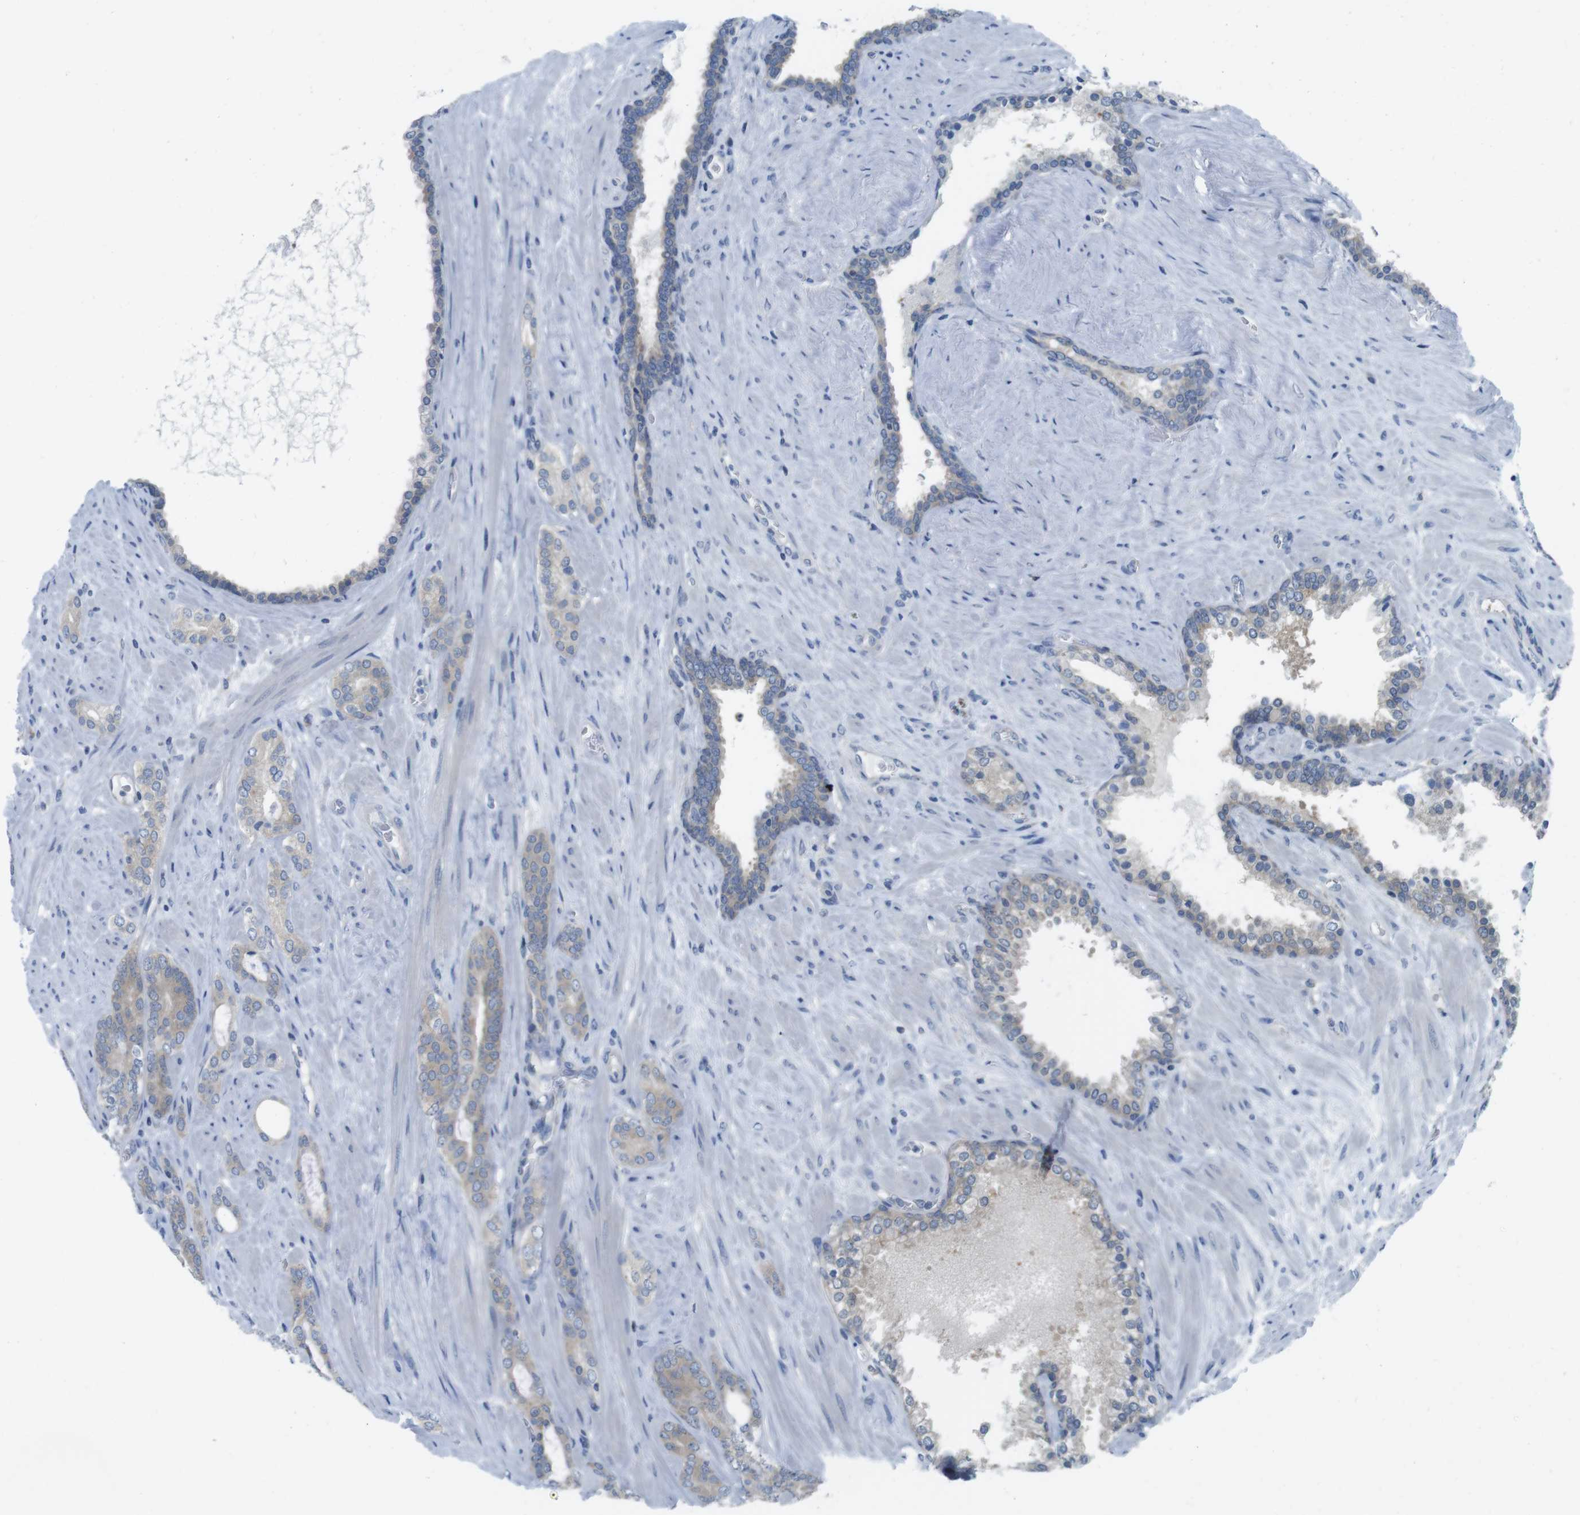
{"staining": {"intensity": "weak", "quantity": ">75%", "location": "cytoplasmic/membranous"}, "tissue": "prostate cancer", "cell_type": "Tumor cells", "image_type": "cancer", "snomed": [{"axis": "morphology", "description": "Adenocarcinoma, Low grade"}, {"axis": "topography", "description": "Prostate"}], "caption": "The histopathology image displays a brown stain indicating the presence of a protein in the cytoplasmic/membranous of tumor cells in prostate adenocarcinoma (low-grade).", "gene": "CASP2", "patient": {"sex": "male", "age": 63}}